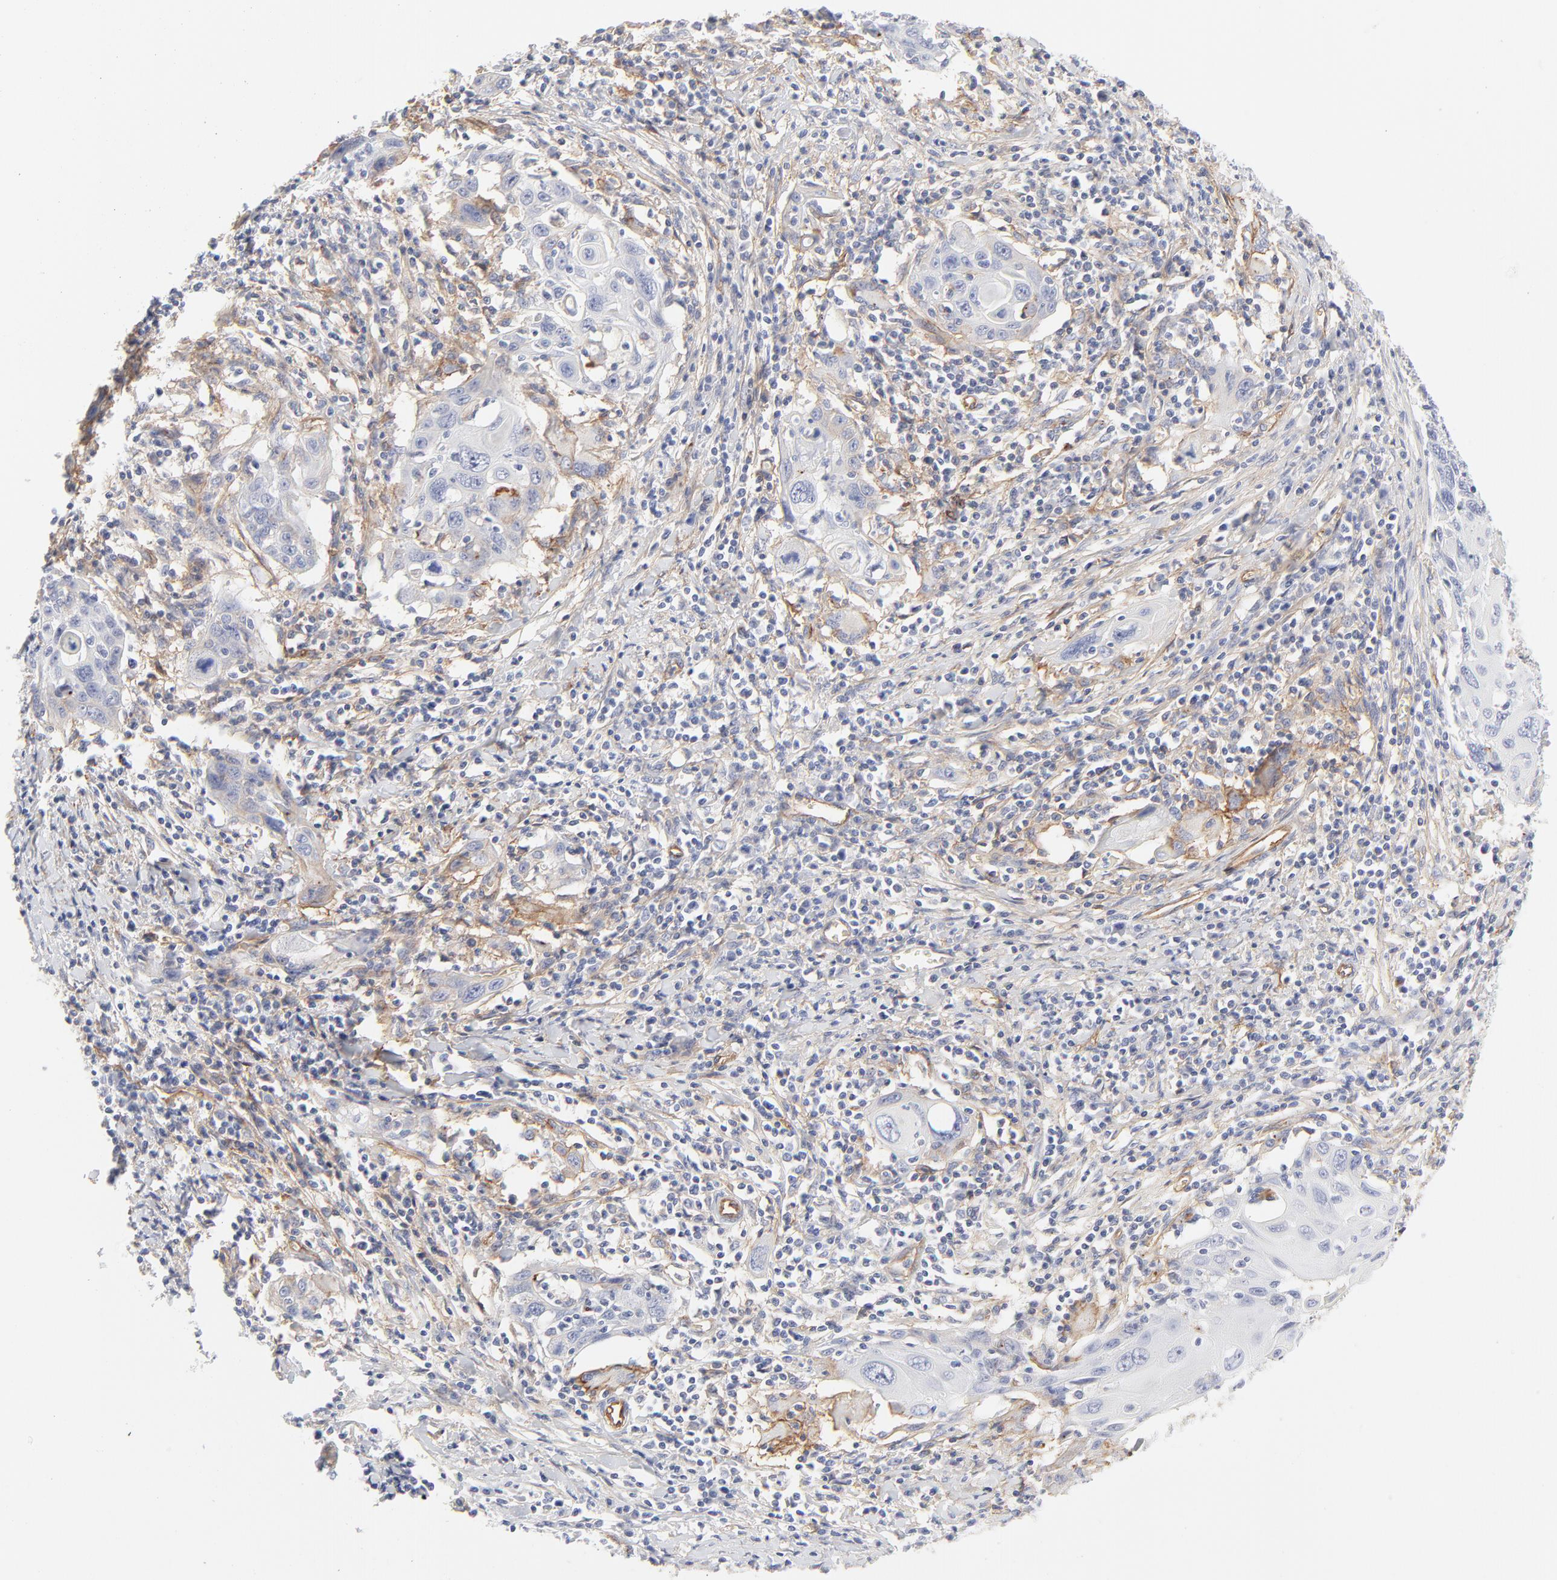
{"staining": {"intensity": "negative", "quantity": "none", "location": "none"}, "tissue": "cervical cancer", "cell_type": "Tumor cells", "image_type": "cancer", "snomed": [{"axis": "morphology", "description": "Squamous cell carcinoma, NOS"}, {"axis": "topography", "description": "Cervix"}], "caption": "Squamous cell carcinoma (cervical) stained for a protein using immunohistochemistry (IHC) exhibits no expression tumor cells.", "gene": "ITGA5", "patient": {"sex": "female", "age": 54}}